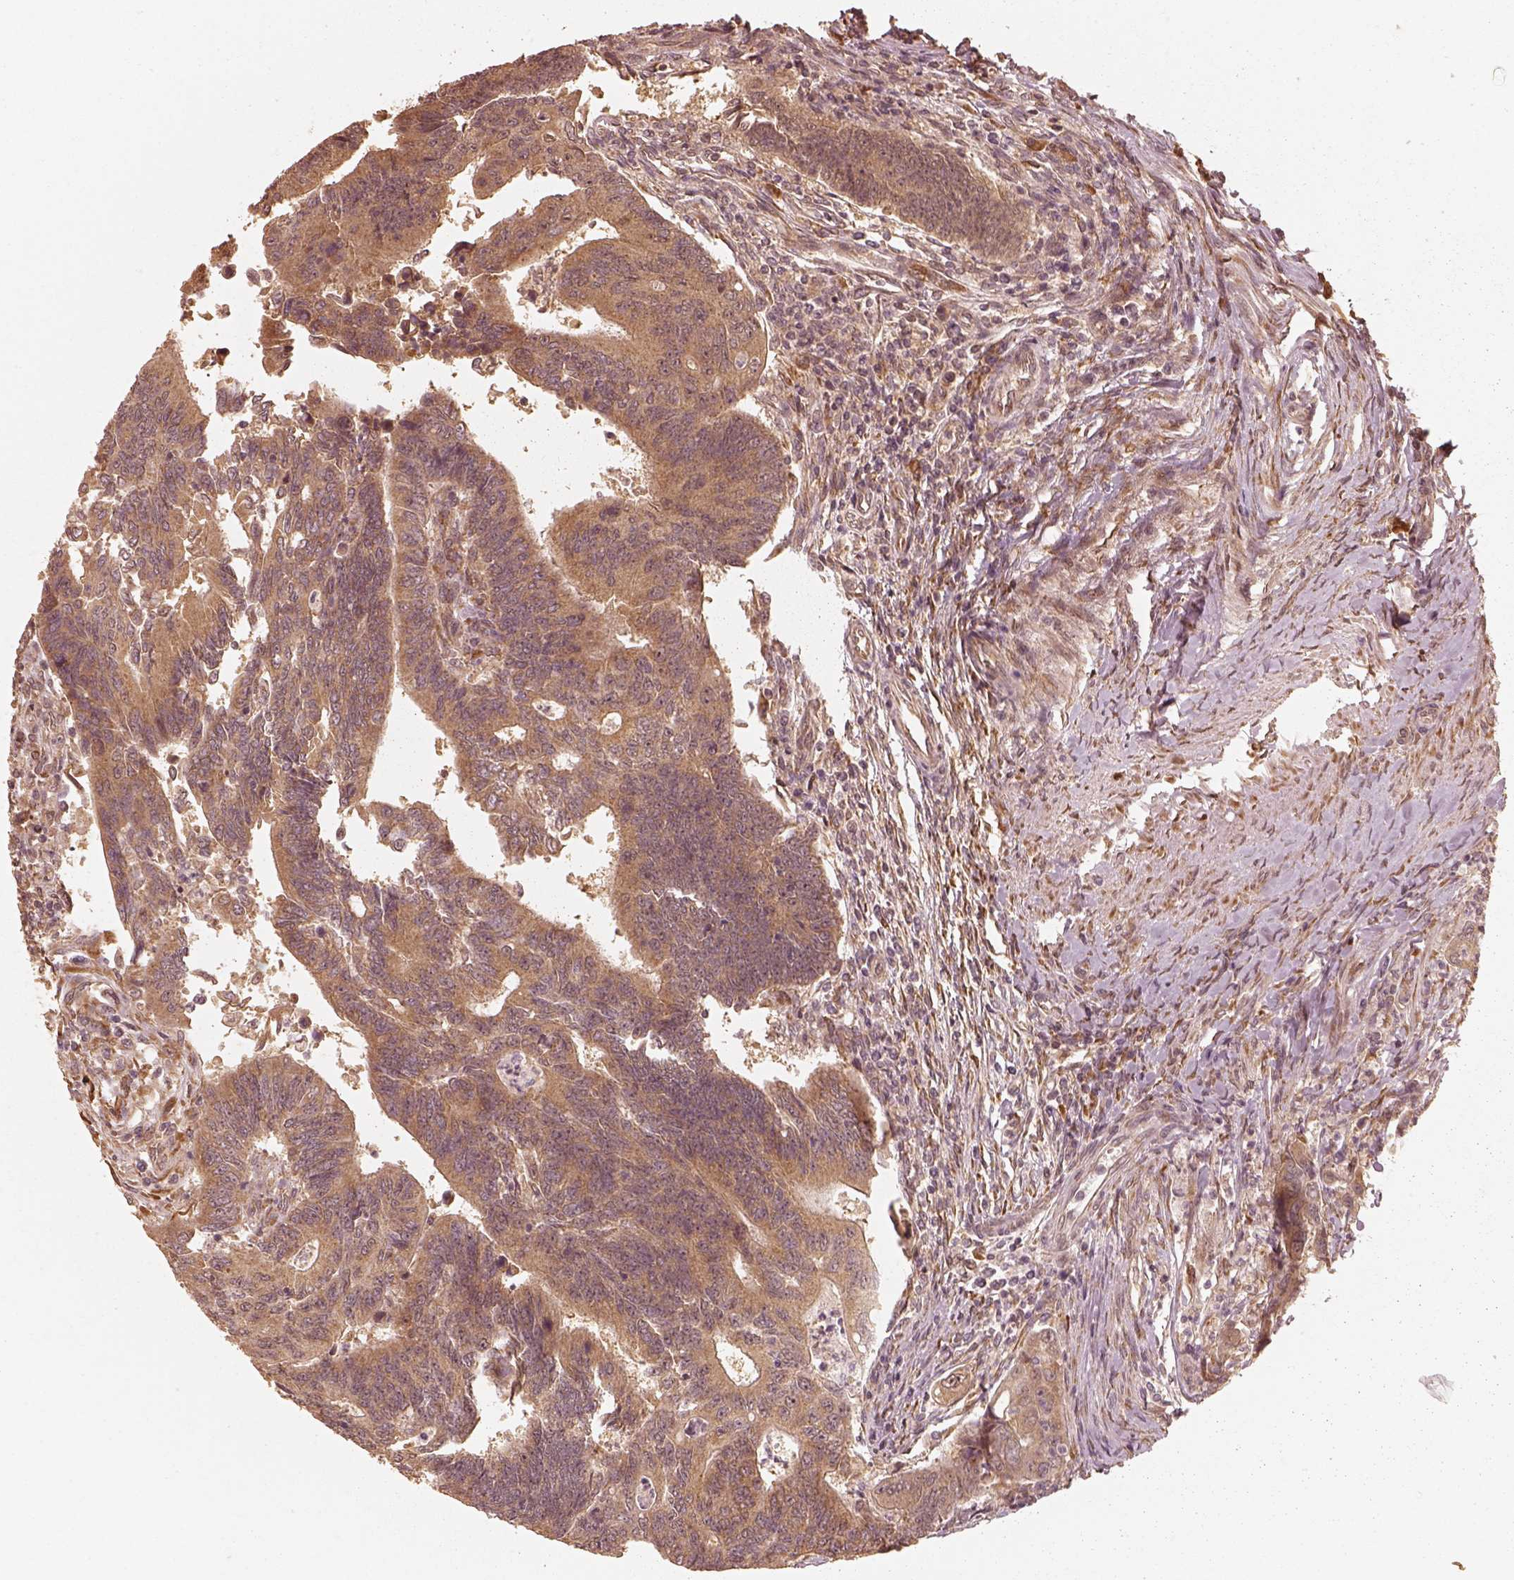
{"staining": {"intensity": "moderate", "quantity": ">75%", "location": "cytoplasmic/membranous"}, "tissue": "colorectal cancer", "cell_type": "Tumor cells", "image_type": "cancer", "snomed": [{"axis": "morphology", "description": "Adenocarcinoma, NOS"}, {"axis": "topography", "description": "Colon"}], "caption": "Immunohistochemical staining of adenocarcinoma (colorectal) demonstrates medium levels of moderate cytoplasmic/membranous protein staining in approximately >75% of tumor cells. The staining is performed using DAB brown chromogen to label protein expression. The nuclei are counter-stained blue using hematoxylin.", "gene": "DNAJC25", "patient": {"sex": "female", "age": 67}}